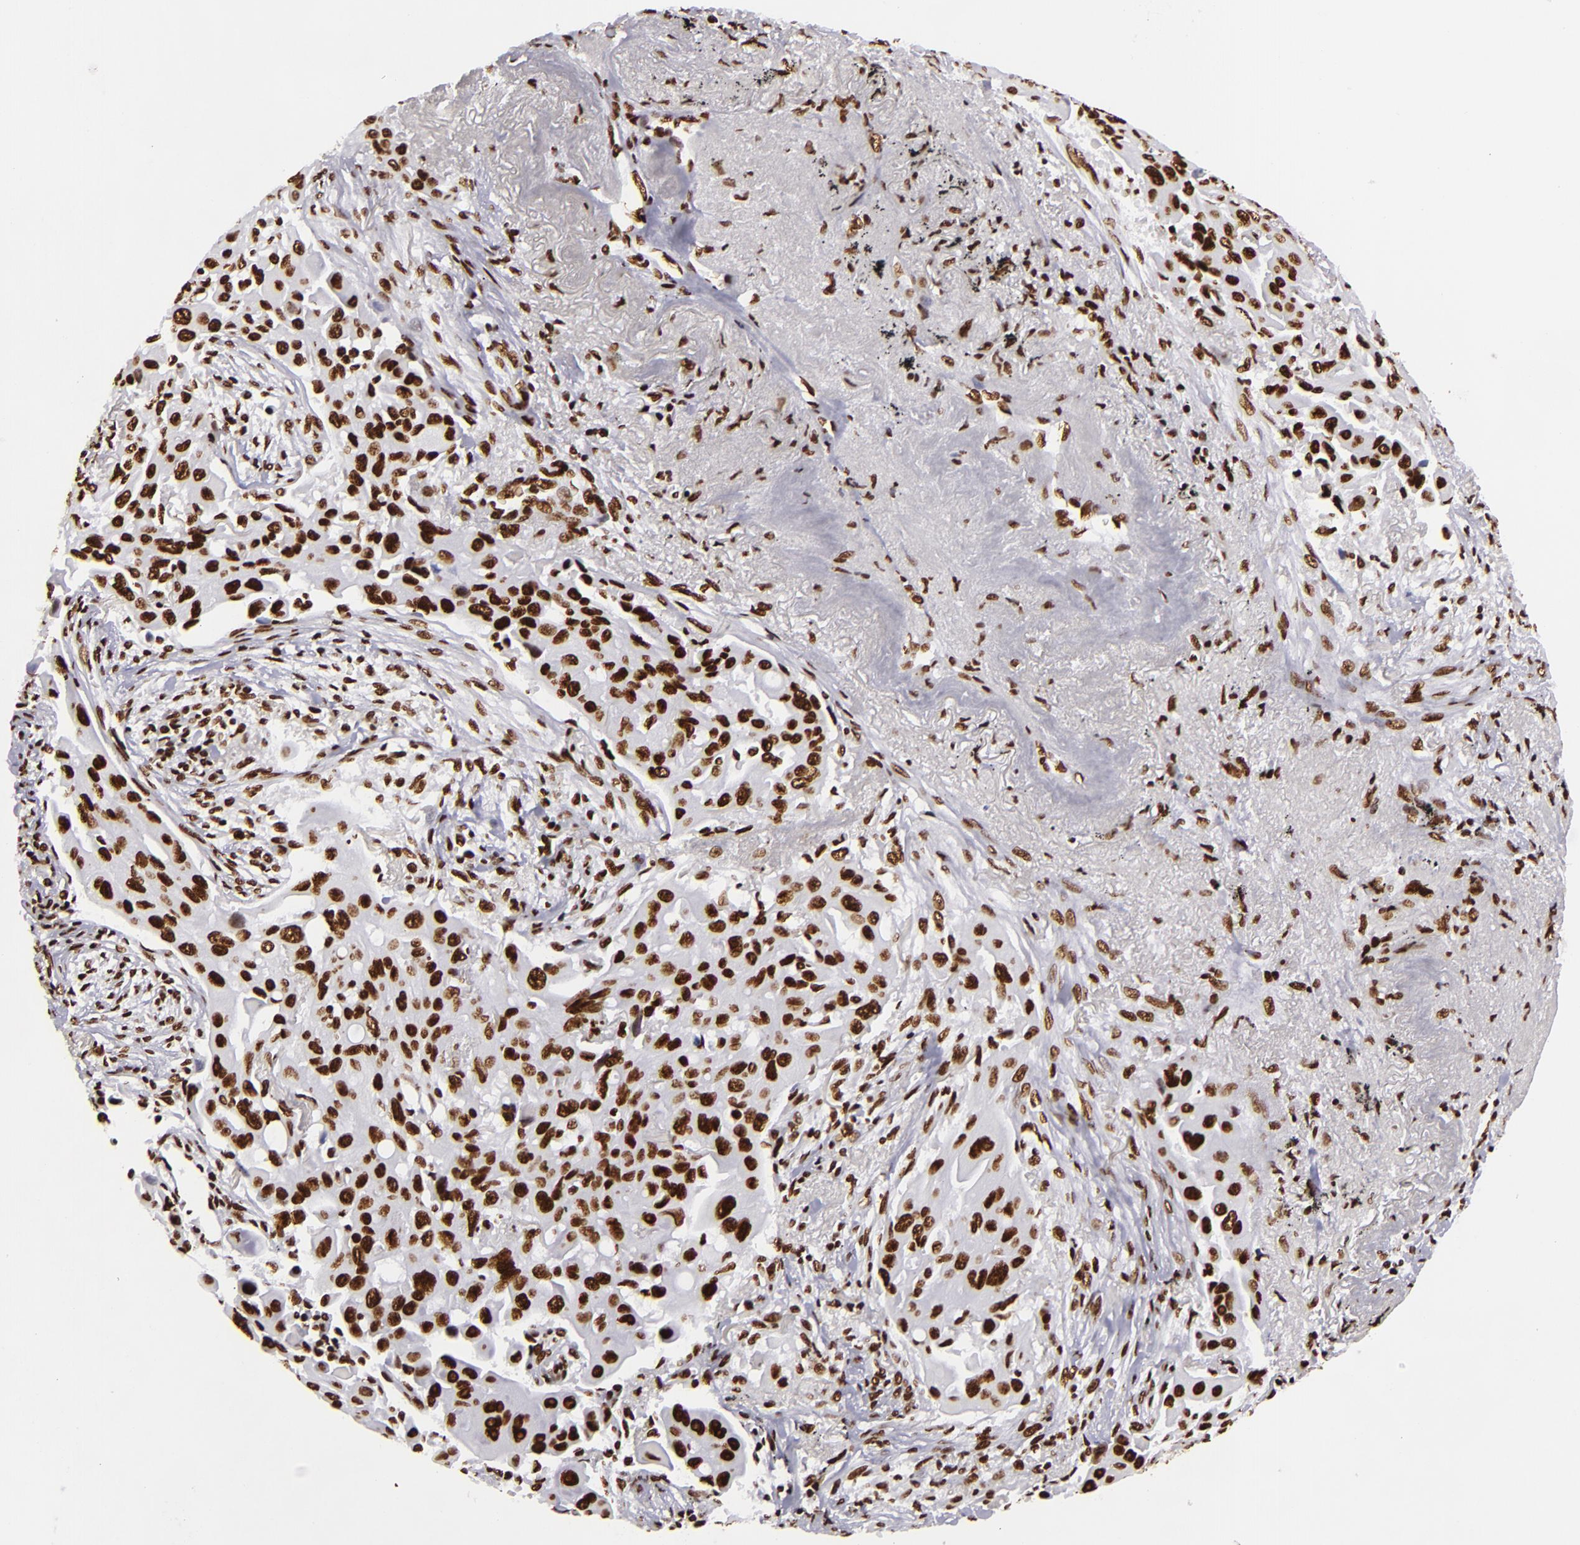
{"staining": {"intensity": "strong", "quantity": ">75%", "location": "nuclear"}, "tissue": "lung cancer", "cell_type": "Tumor cells", "image_type": "cancer", "snomed": [{"axis": "morphology", "description": "Adenocarcinoma, NOS"}, {"axis": "topography", "description": "Lung"}], "caption": "IHC of human adenocarcinoma (lung) demonstrates high levels of strong nuclear expression in about >75% of tumor cells. The staining was performed using DAB (3,3'-diaminobenzidine) to visualize the protein expression in brown, while the nuclei were stained in blue with hematoxylin (Magnification: 20x).", "gene": "SAFB", "patient": {"sex": "male", "age": 68}}